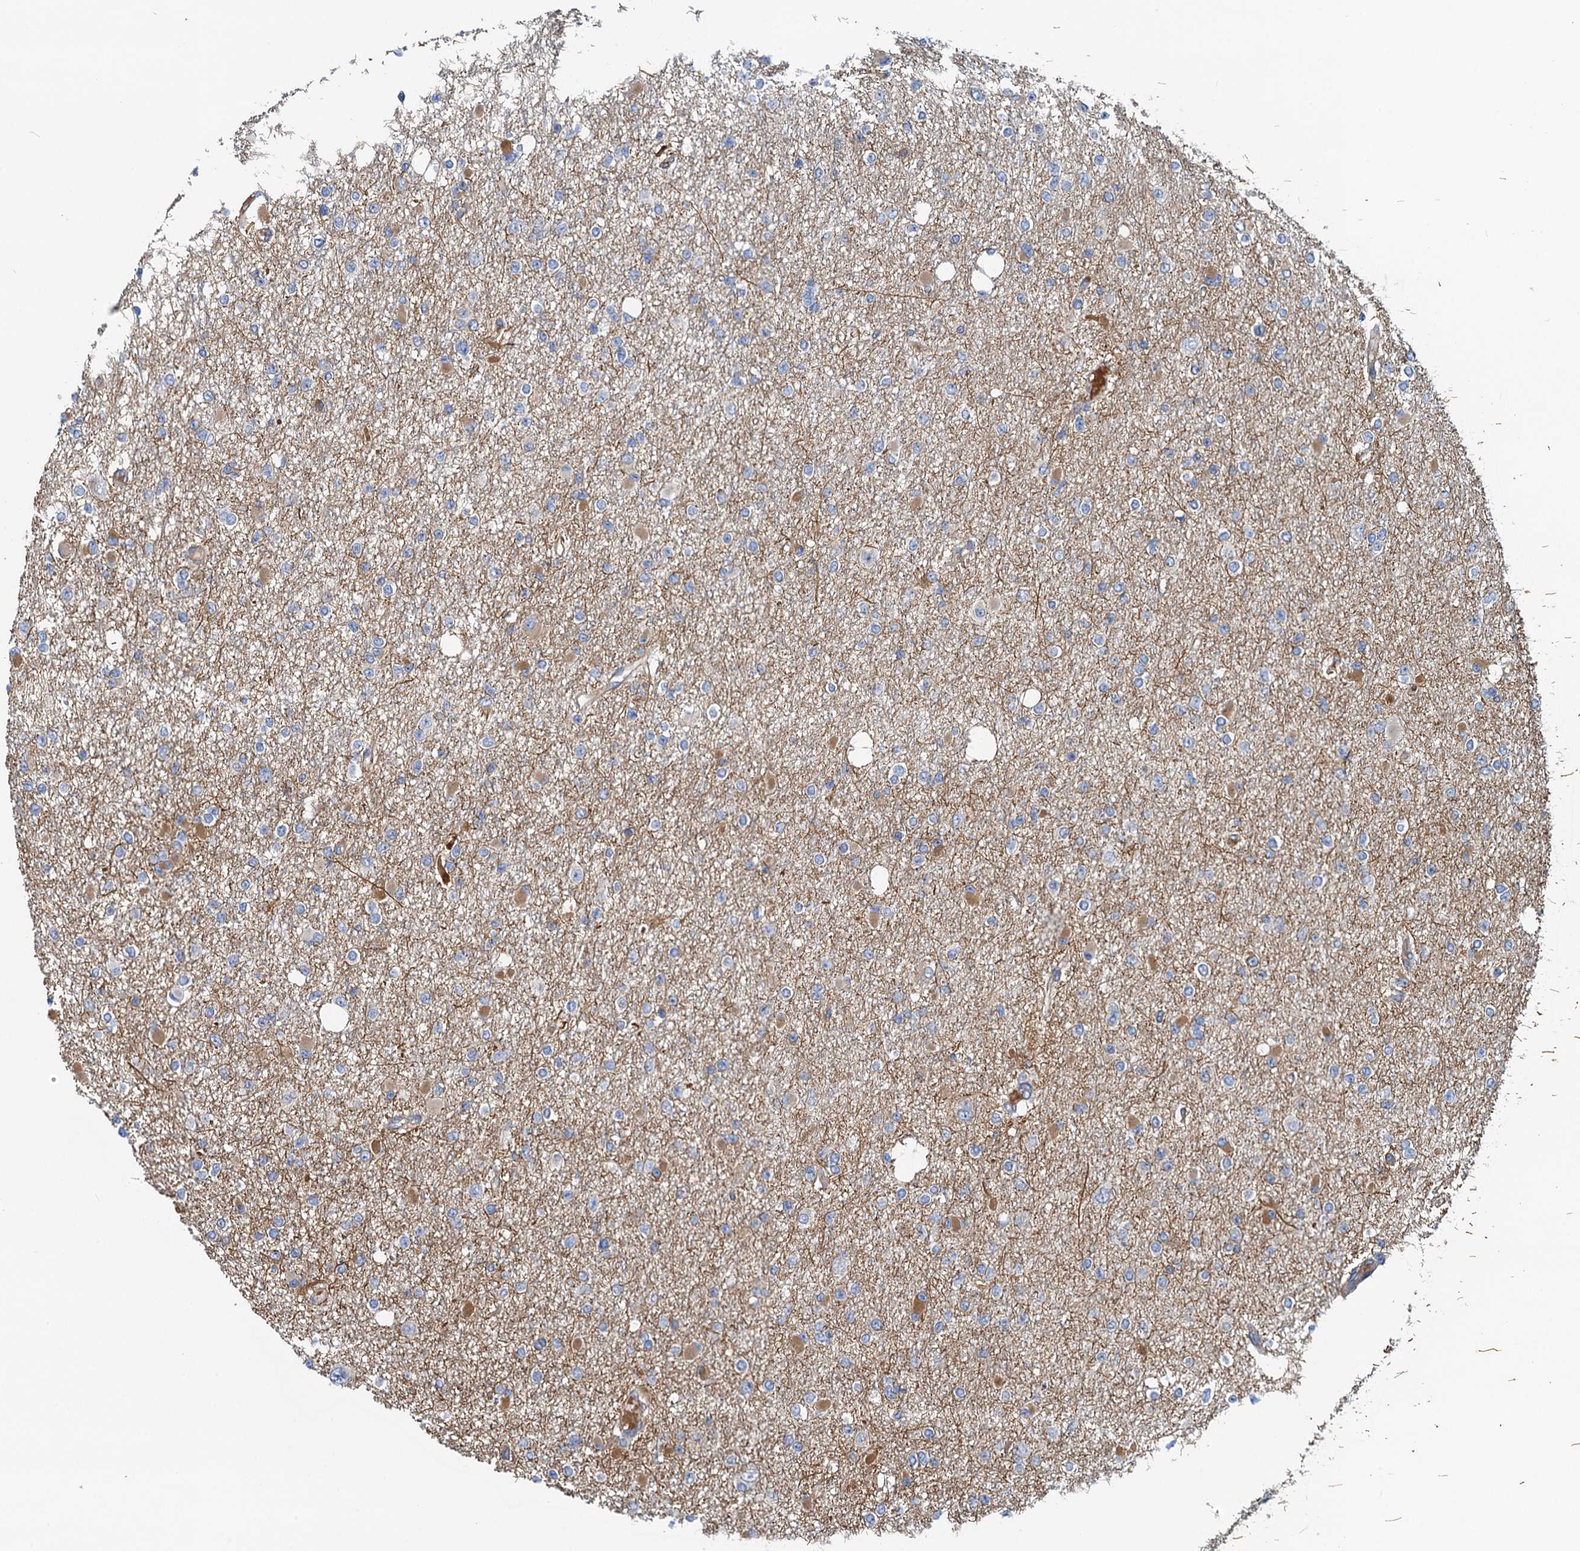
{"staining": {"intensity": "negative", "quantity": "none", "location": "none"}, "tissue": "glioma", "cell_type": "Tumor cells", "image_type": "cancer", "snomed": [{"axis": "morphology", "description": "Glioma, malignant, Low grade"}, {"axis": "topography", "description": "Brain"}], "caption": "Immunohistochemistry image of neoplastic tissue: human glioma stained with DAB shows no significant protein positivity in tumor cells. (Brightfield microscopy of DAB IHC at high magnification).", "gene": "ROGDI", "patient": {"sex": "female", "age": 22}}